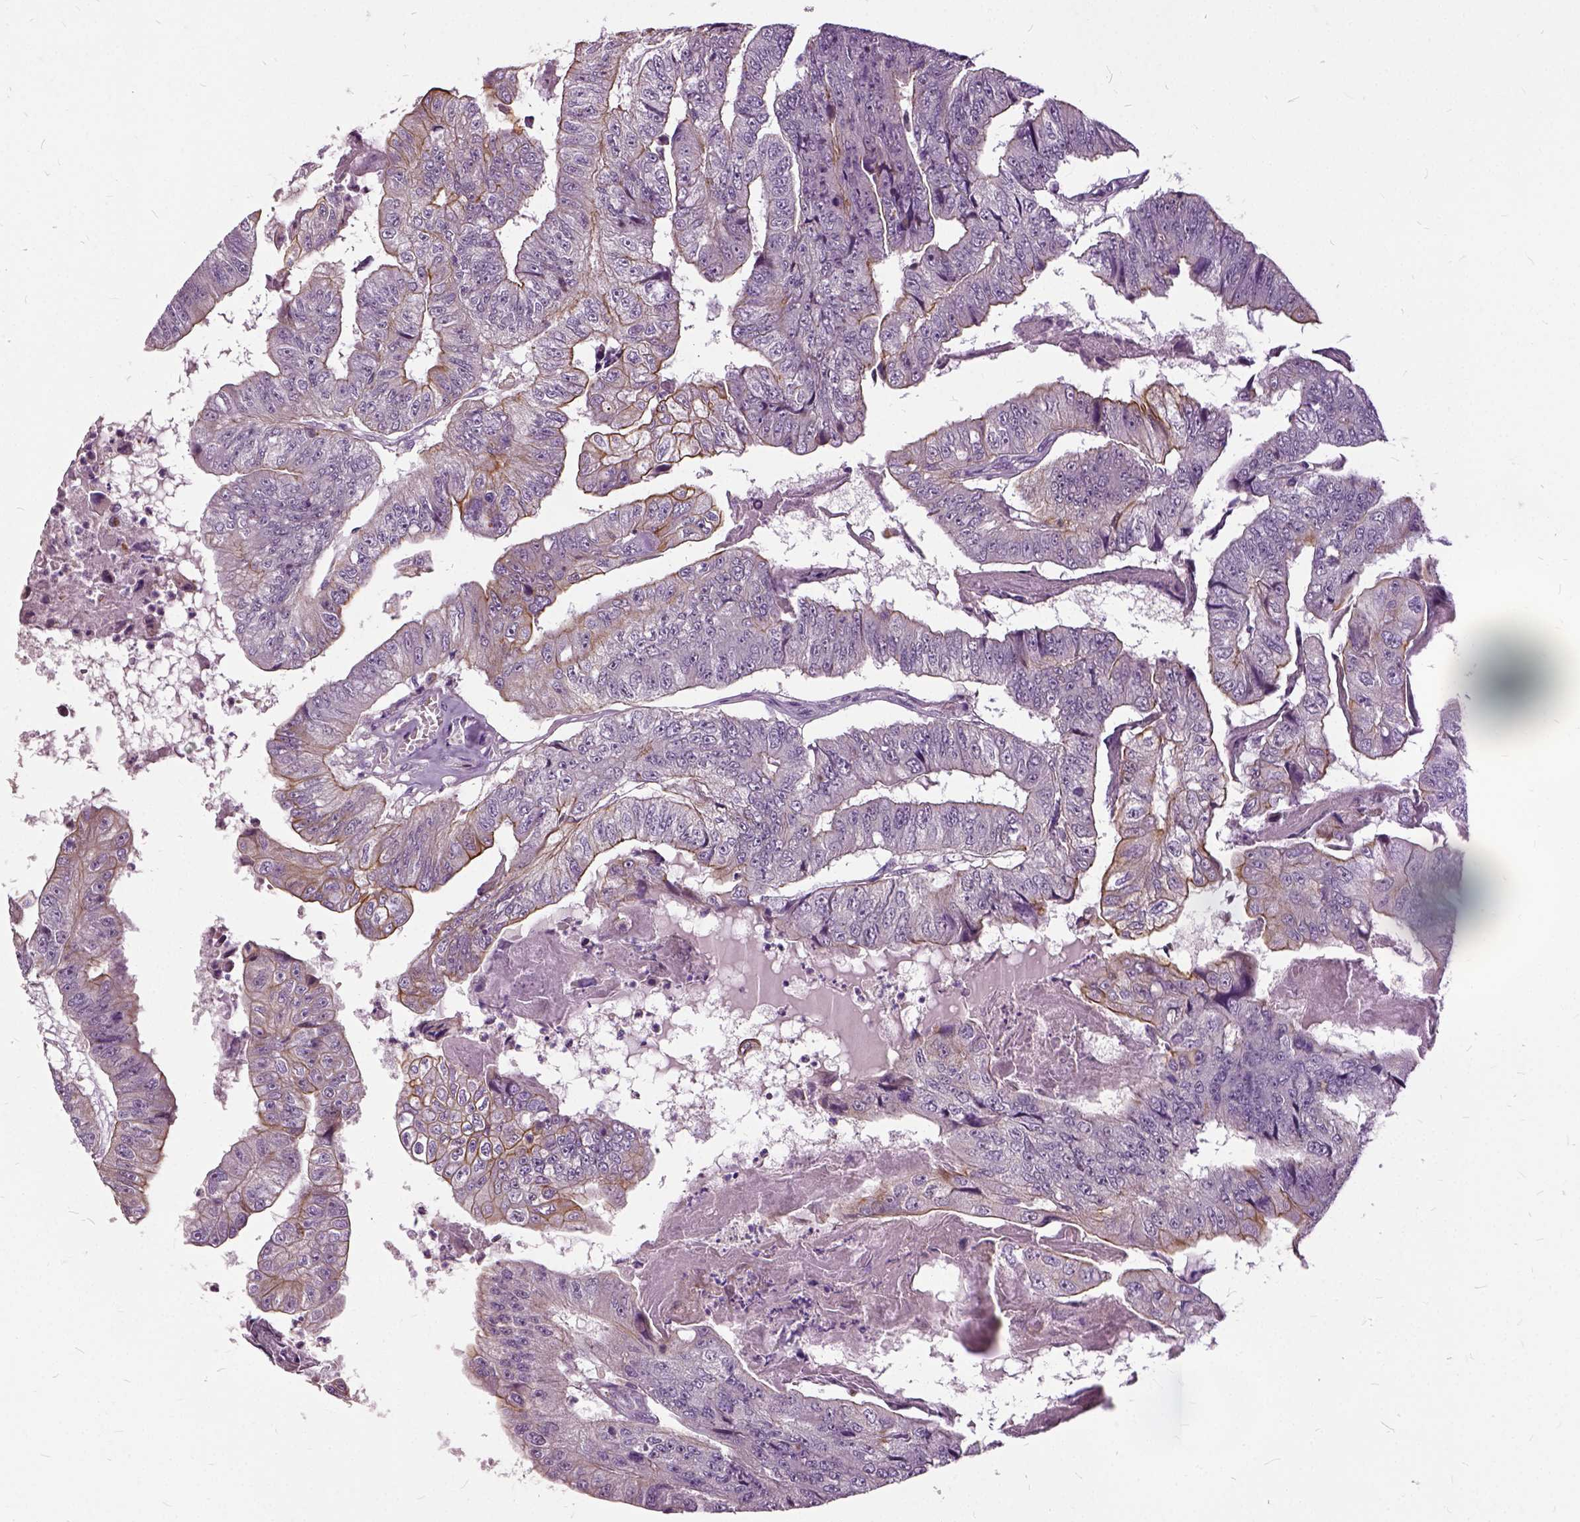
{"staining": {"intensity": "moderate", "quantity": "<25%", "location": "cytoplasmic/membranous"}, "tissue": "colorectal cancer", "cell_type": "Tumor cells", "image_type": "cancer", "snomed": [{"axis": "morphology", "description": "Adenocarcinoma, NOS"}, {"axis": "topography", "description": "Colon"}], "caption": "Immunohistochemical staining of colorectal cancer (adenocarcinoma) displays low levels of moderate cytoplasmic/membranous positivity in about <25% of tumor cells.", "gene": "ILRUN", "patient": {"sex": "female", "age": 67}}